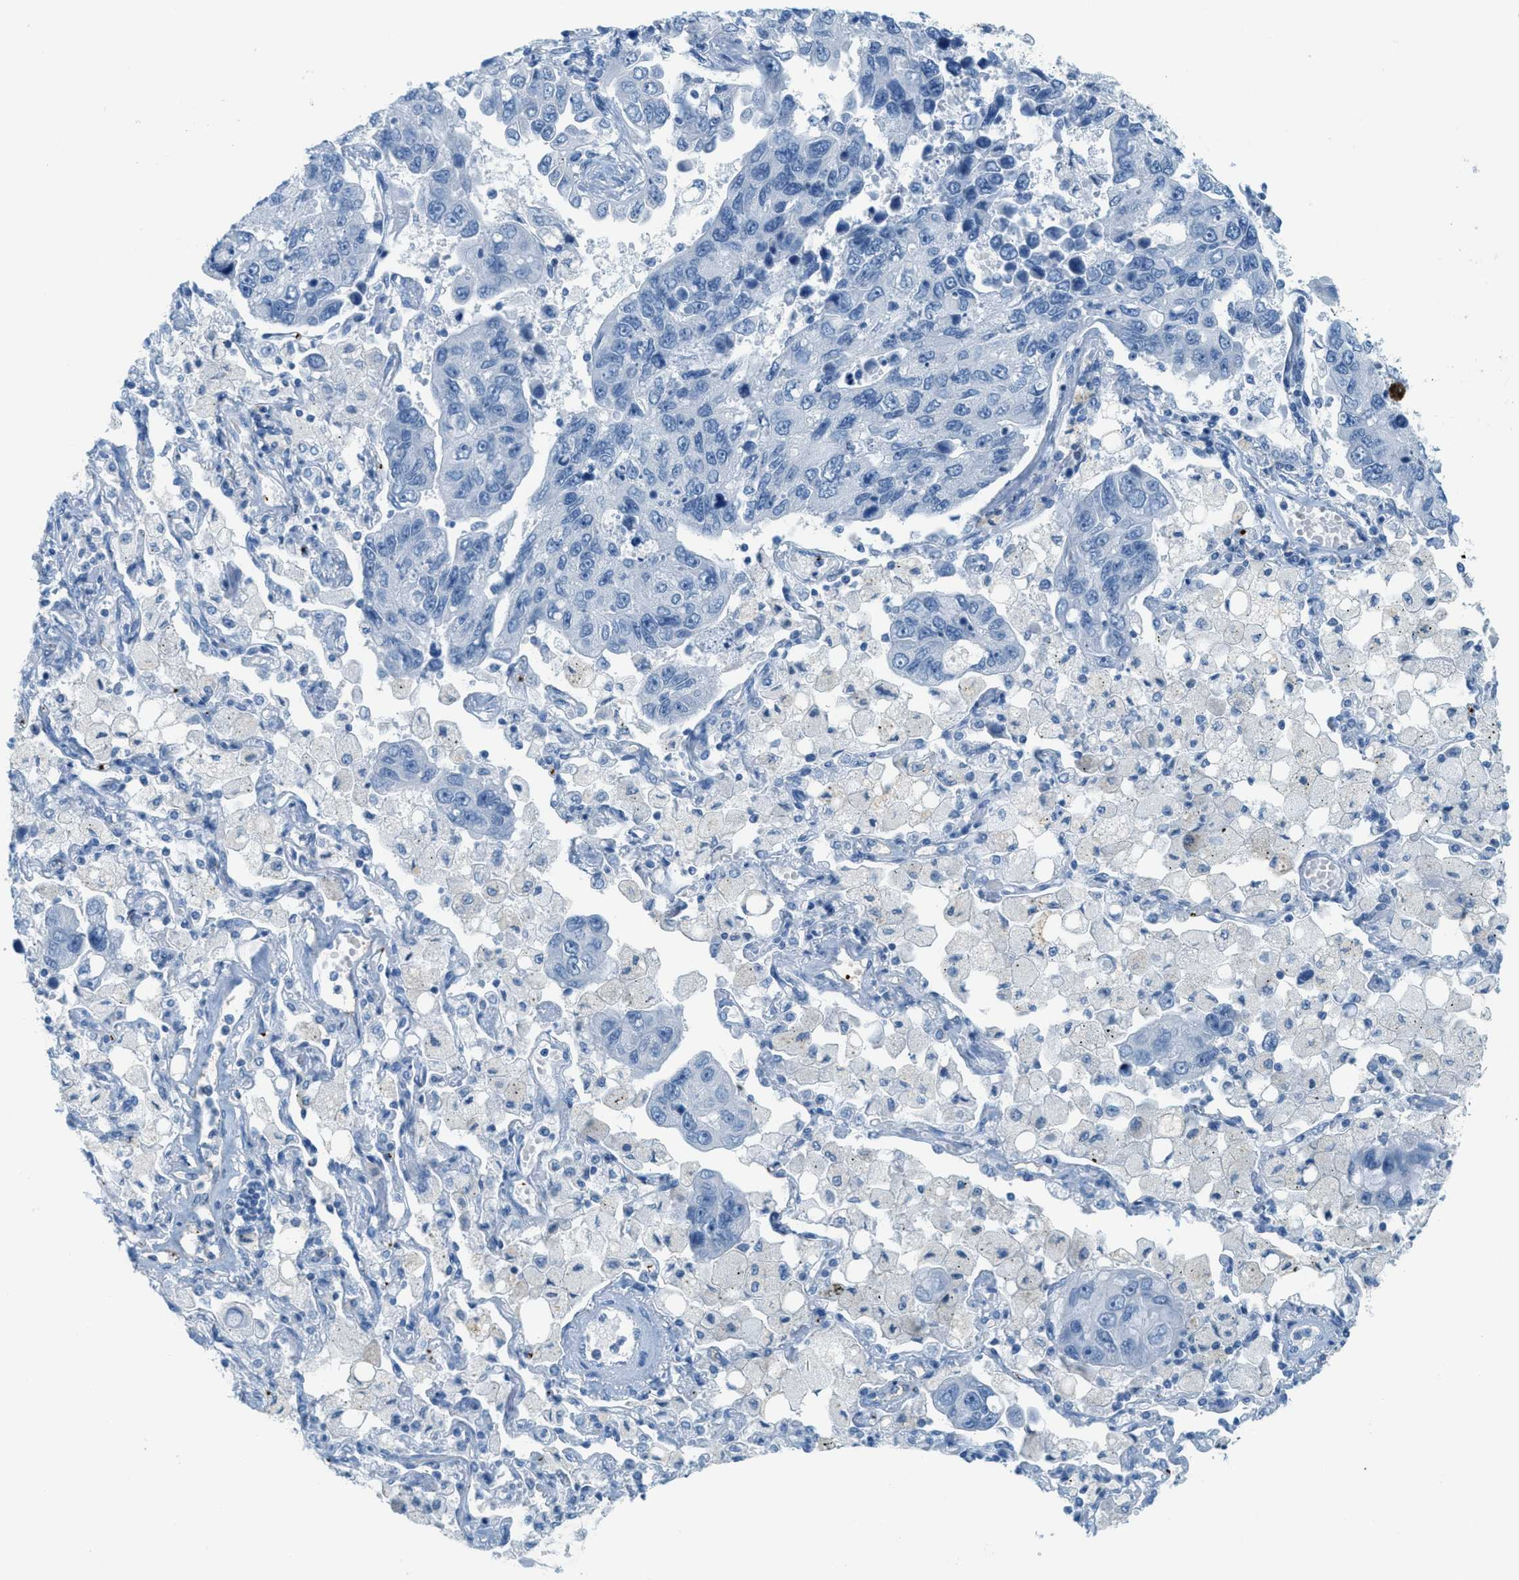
{"staining": {"intensity": "negative", "quantity": "none", "location": "none"}, "tissue": "lung cancer", "cell_type": "Tumor cells", "image_type": "cancer", "snomed": [{"axis": "morphology", "description": "Adenocarcinoma, NOS"}, {"axis": "topography", "description": "Lung"}], "caption": "Tumor cells show no significant protein staining in lung cancer (adenocarcinoma).", "gene": "PPBP", "patient": {"sex": "male", "age": 64}}